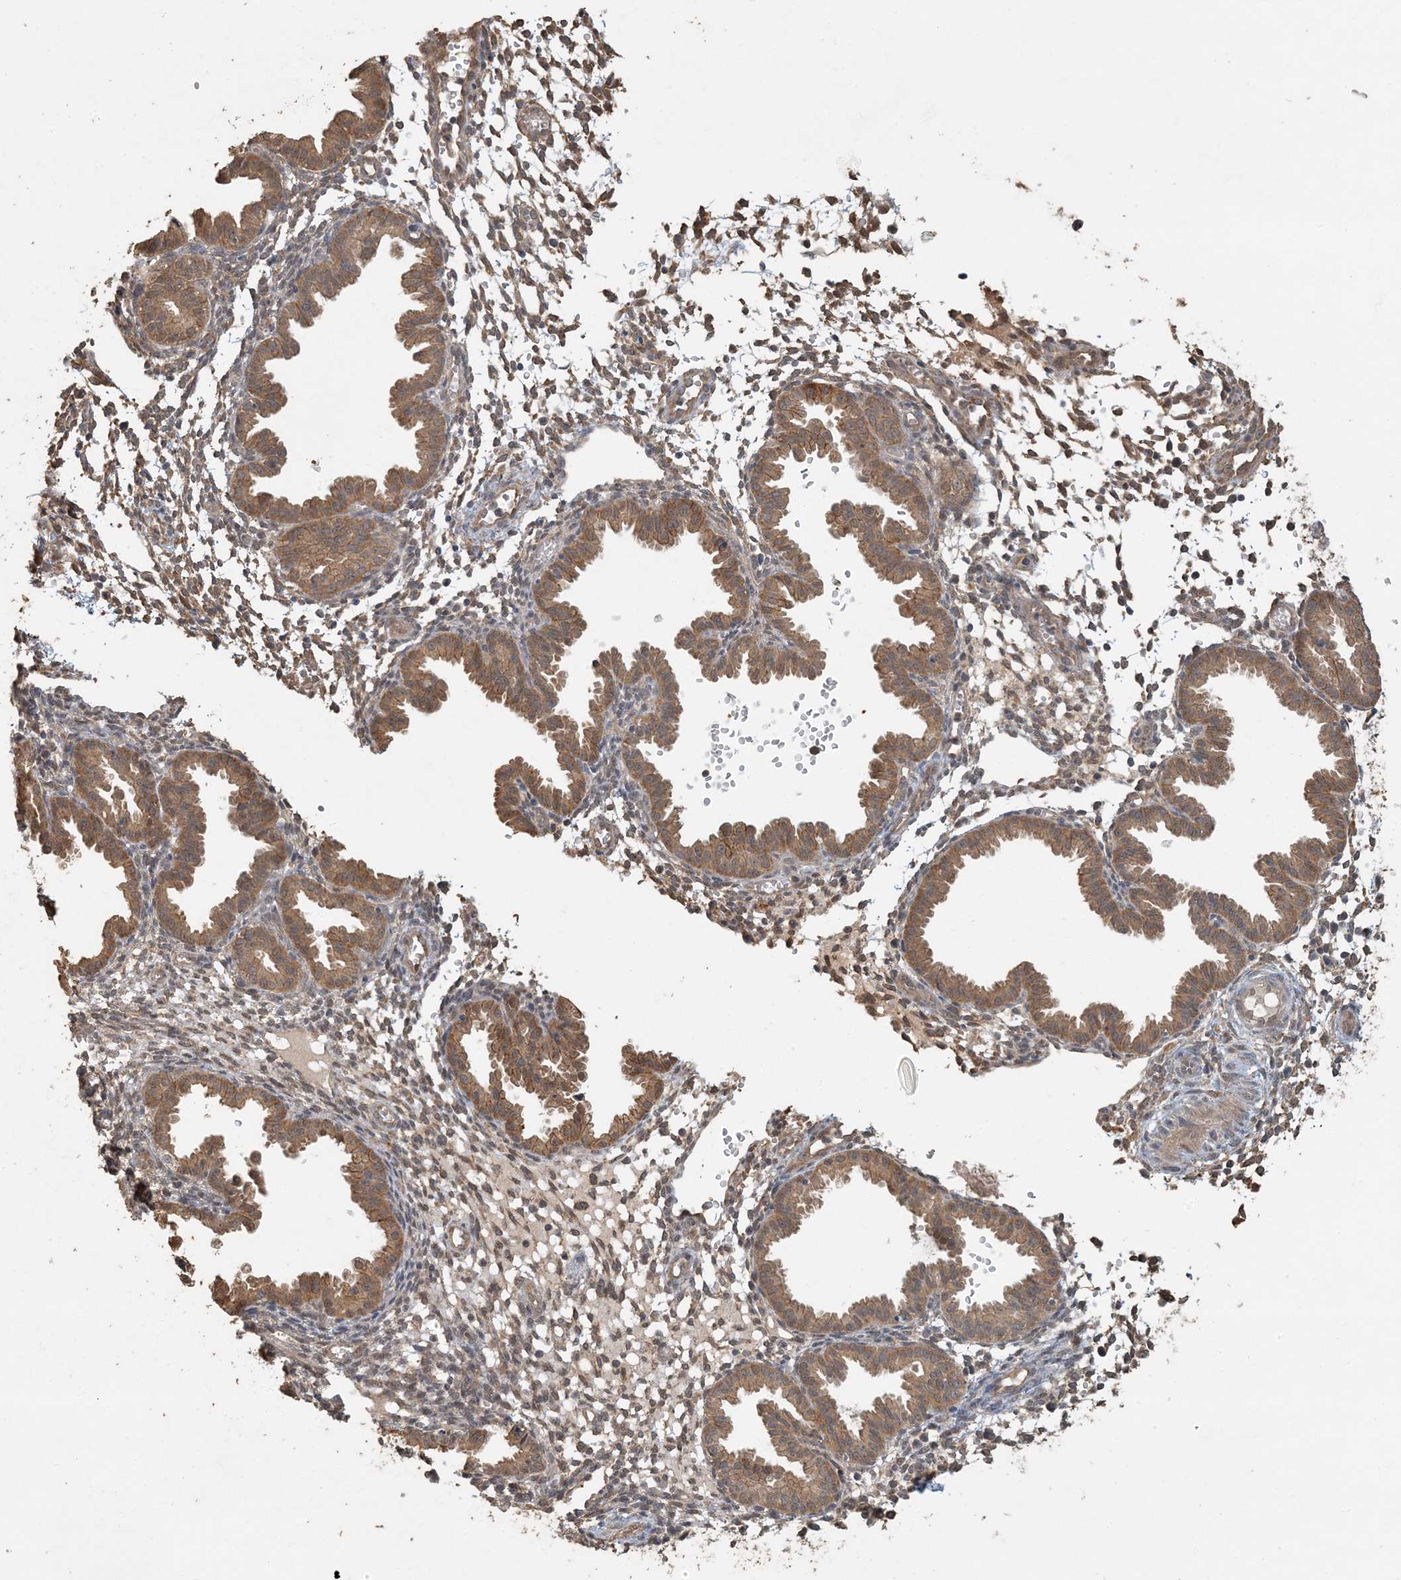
{"staining": {"intensity": "weak", "quantity": "<25%", "location": "nuclear"}, "tissue": "endometrium", "cell_type": "Cells in endometrial stroma", "image_type": "normal", "snomed": [{"axis": "morphology", "description": "Normal tissue, NOS"}, {"axis": "topography", "description": "Endometrium"}], "caption": "IHC photomicrograph of benign endometrium stained for a protein (brown), which reveals no expression in cells in endometrial stroma. (Stains: DAB (3,3'-diaminobenzidine) IHC with hematoxylin counter stain, Microscopy: brightfield microscopy at high magnification).", "gene": "AK9", "patient": {"sex": "female", "age": 33}}